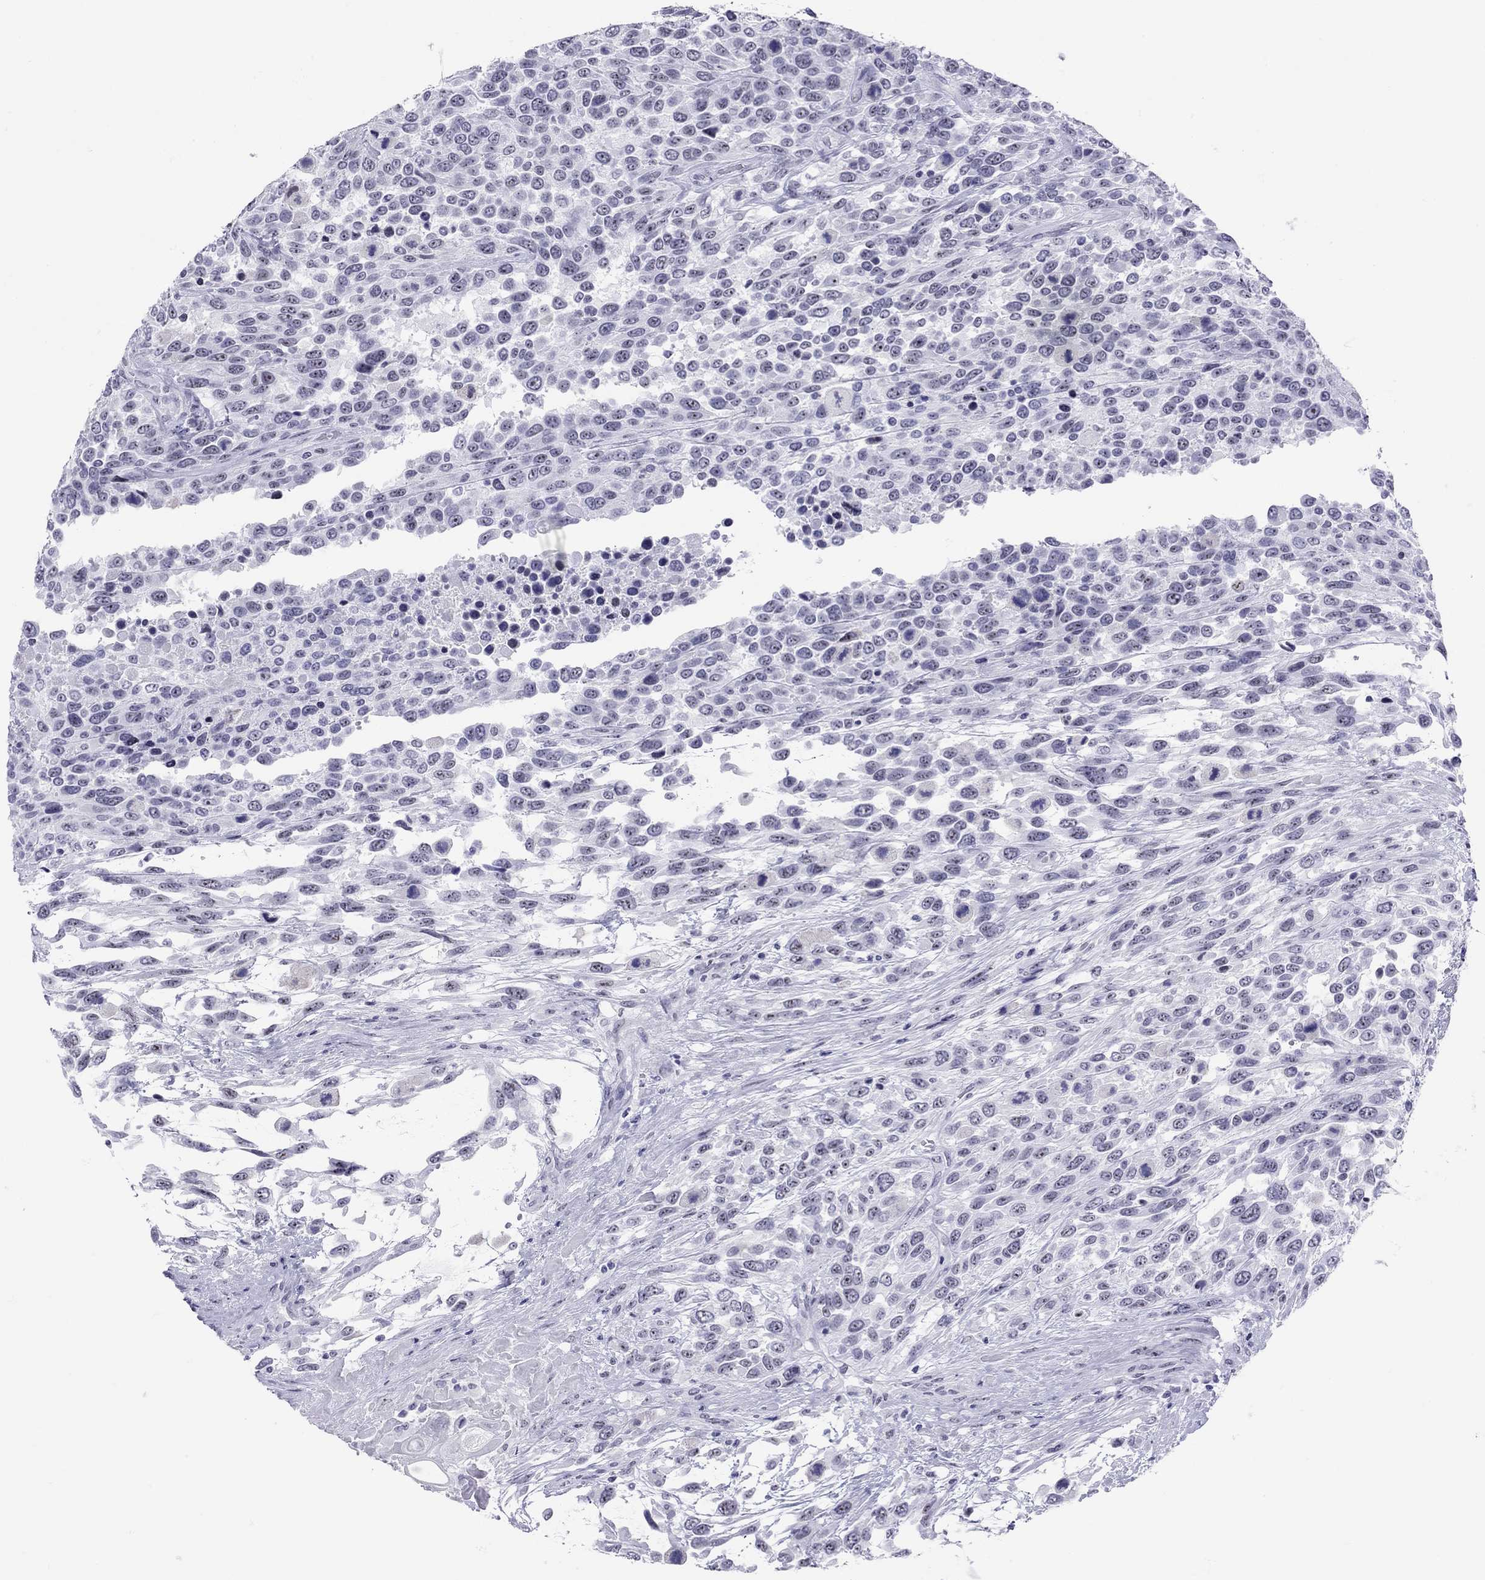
{"staining": {"intensity": "negative", "quantity": "none", "location": "none"}, "tissue": "urothelial cancer", "cell_type": "Tumor cells", "image_type": "cancer", "snomed": [{"axis": "morphology", "description": "Urothelial carcinoma, High grade"}, {"axis": "topography", "description": "Urinary bladder"}], "caption": "High magnification brightfield microscopy of urothelial carcinoma (high-grade) stained with DAB (3,3'-diaminobenzidine) (brown) and counterstained with hematoxylin (blue): tumor cells show no significant expression.", "gene": "LYAR", "patient": {"sex": "female", "age": 70}}